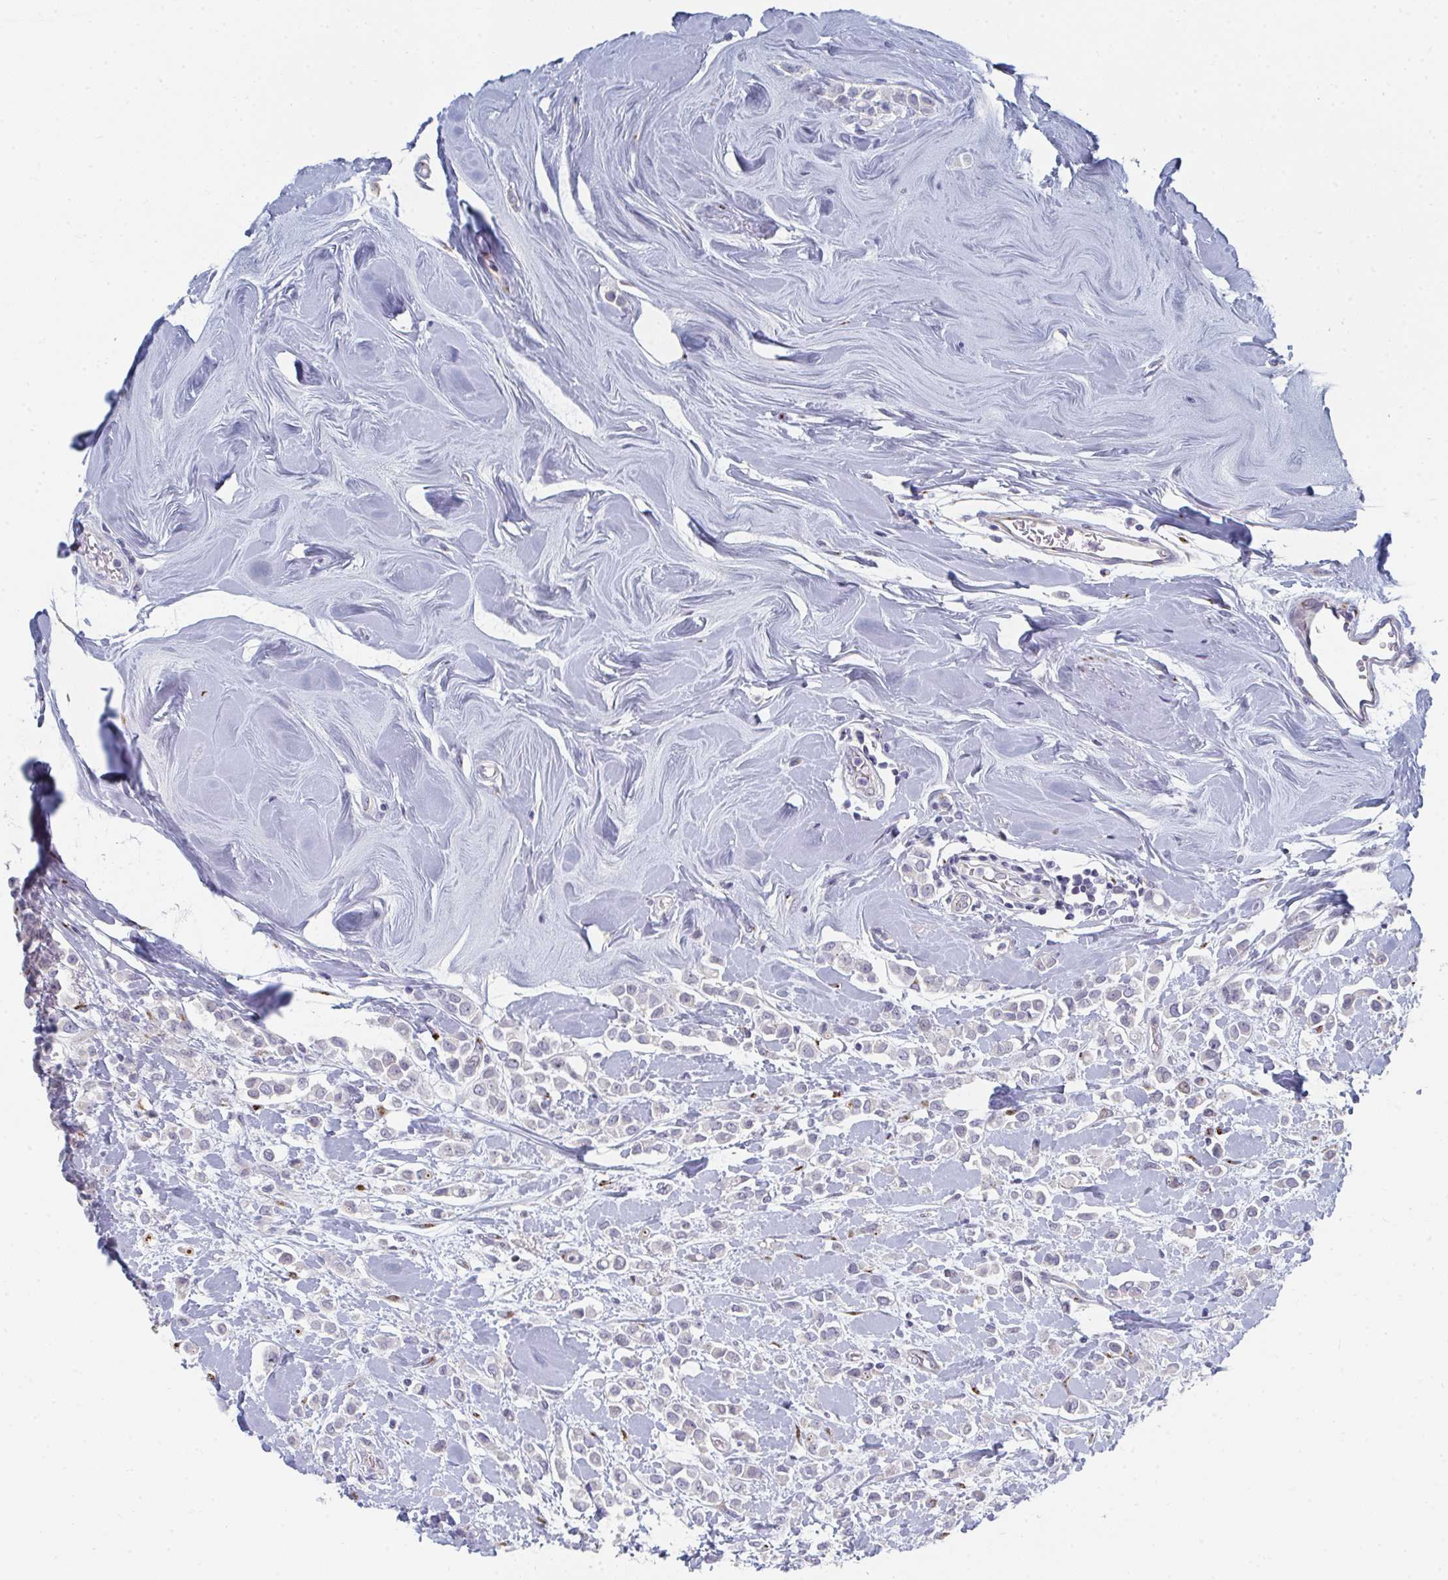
{"staining": {"intensity": "negative", "quantity": "none", "location": "none"}, "tissue": "breast cancer", "cell_type": "Tumor cells", "image_type": "cancer", "snomed": [{"axis": "morphology", "description": "Lobular carcinoma"}, {"axis": "topography", "description": "Breast"}], "caption": "High magnification brightfield microscopy of breast lobular carcinoma stained with DAB (3,3'-diaminobenzidine) (brown) and counterstained with hematoxylin (blue): tumor cells show no significant expression.", "gene": "PSMG1", "patient": {"sex": "female", "age": 68}}